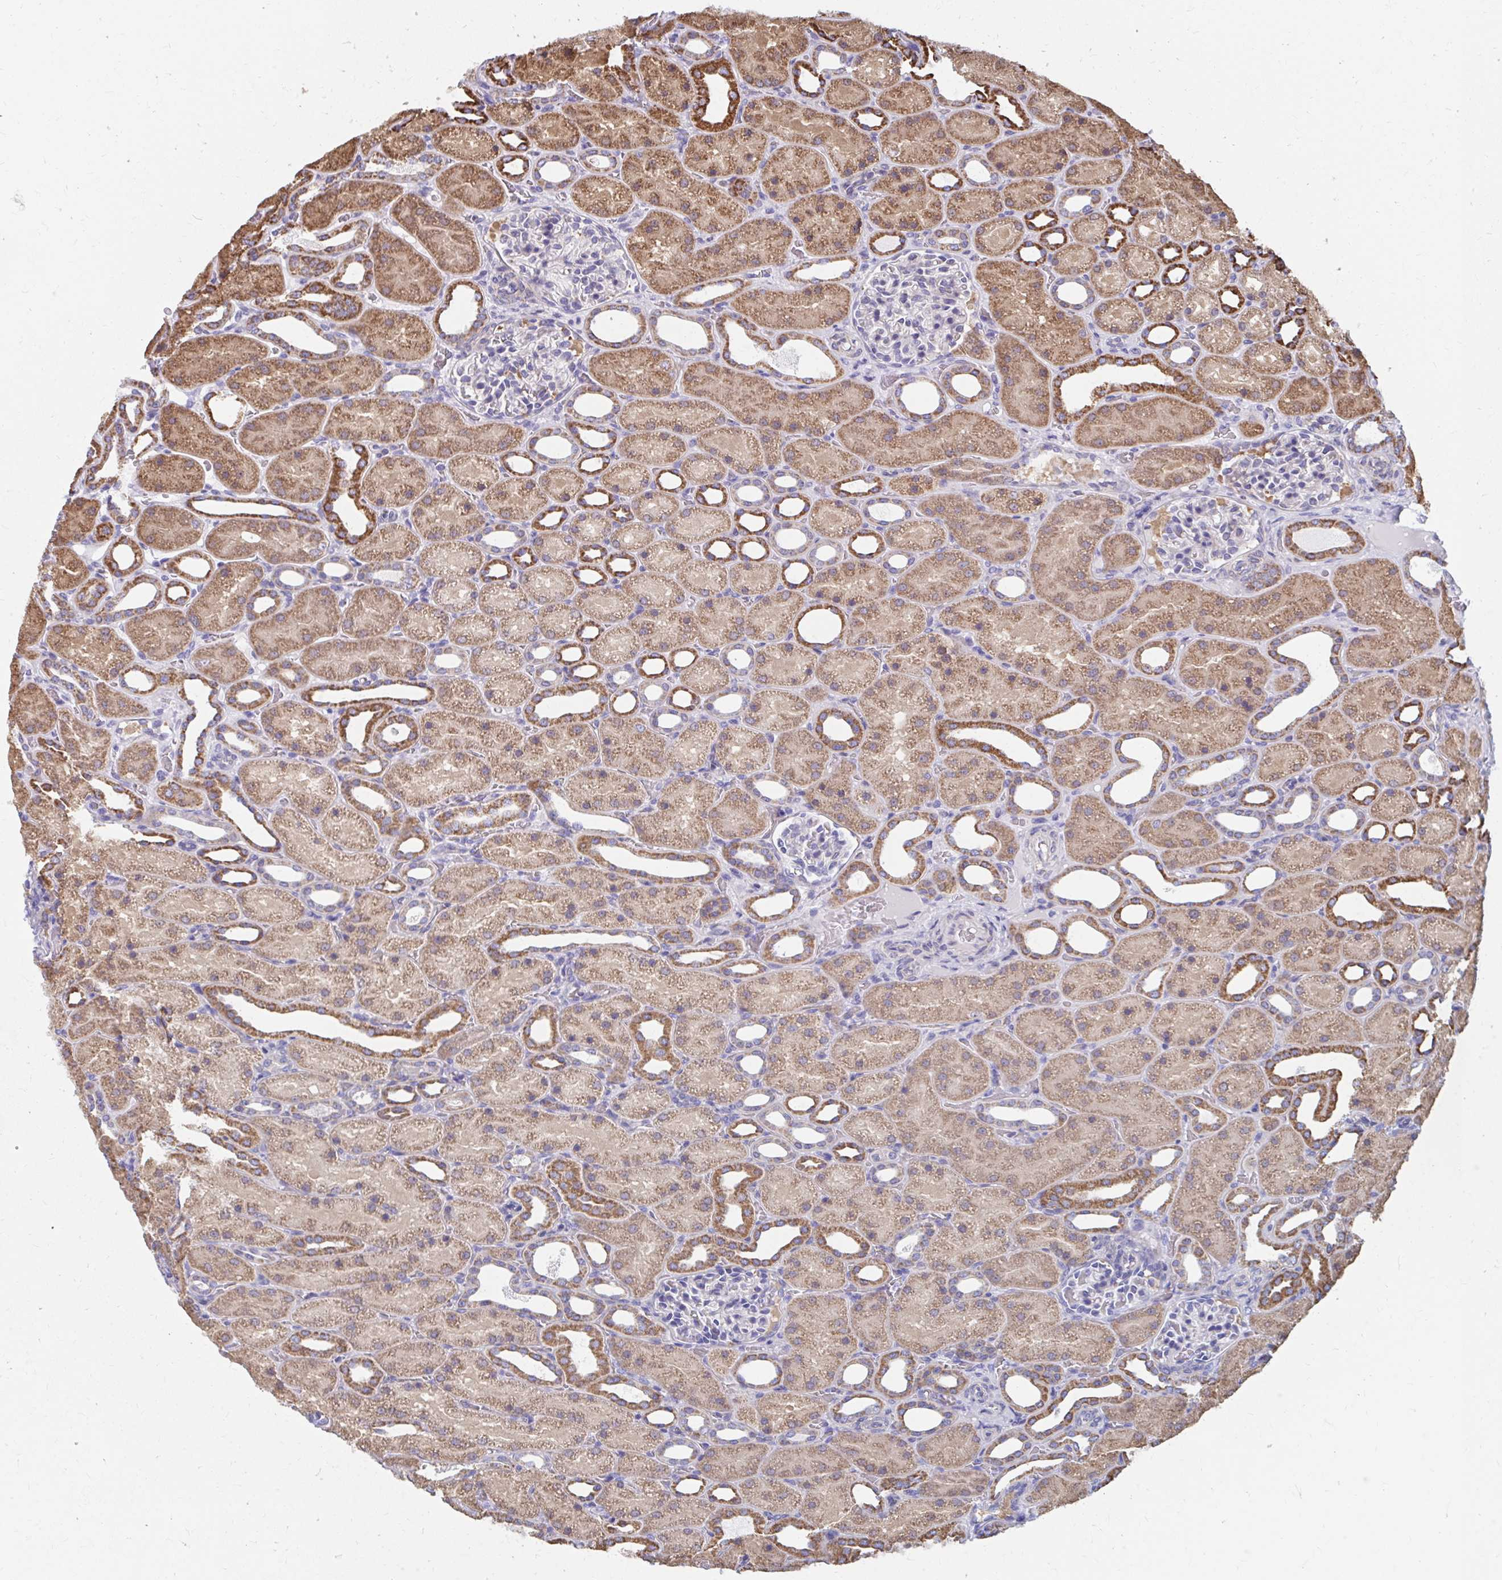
{"staining": {"intensity": "weak", "quantity": "<25%", "location": "cytoplasmic/membranous"}, "tissue": "kidney", "cell_type": "Cells in glomeruli", "image_type": "normal", "snomed": [{"axis": "morphology", "description": "Normal tissue, NOS"}, {"axis": "topography", "description": "Kidney"}], "caption": "Photomicrograph shows no protein positivity in cells in glomeruli of unremarkable kidney. (Brightfield microscopy of DAB immunohistochemistry (IHC) at high magnification).", "gene": "RCC1L", "patient": {"sex": "male", "age": 2}}